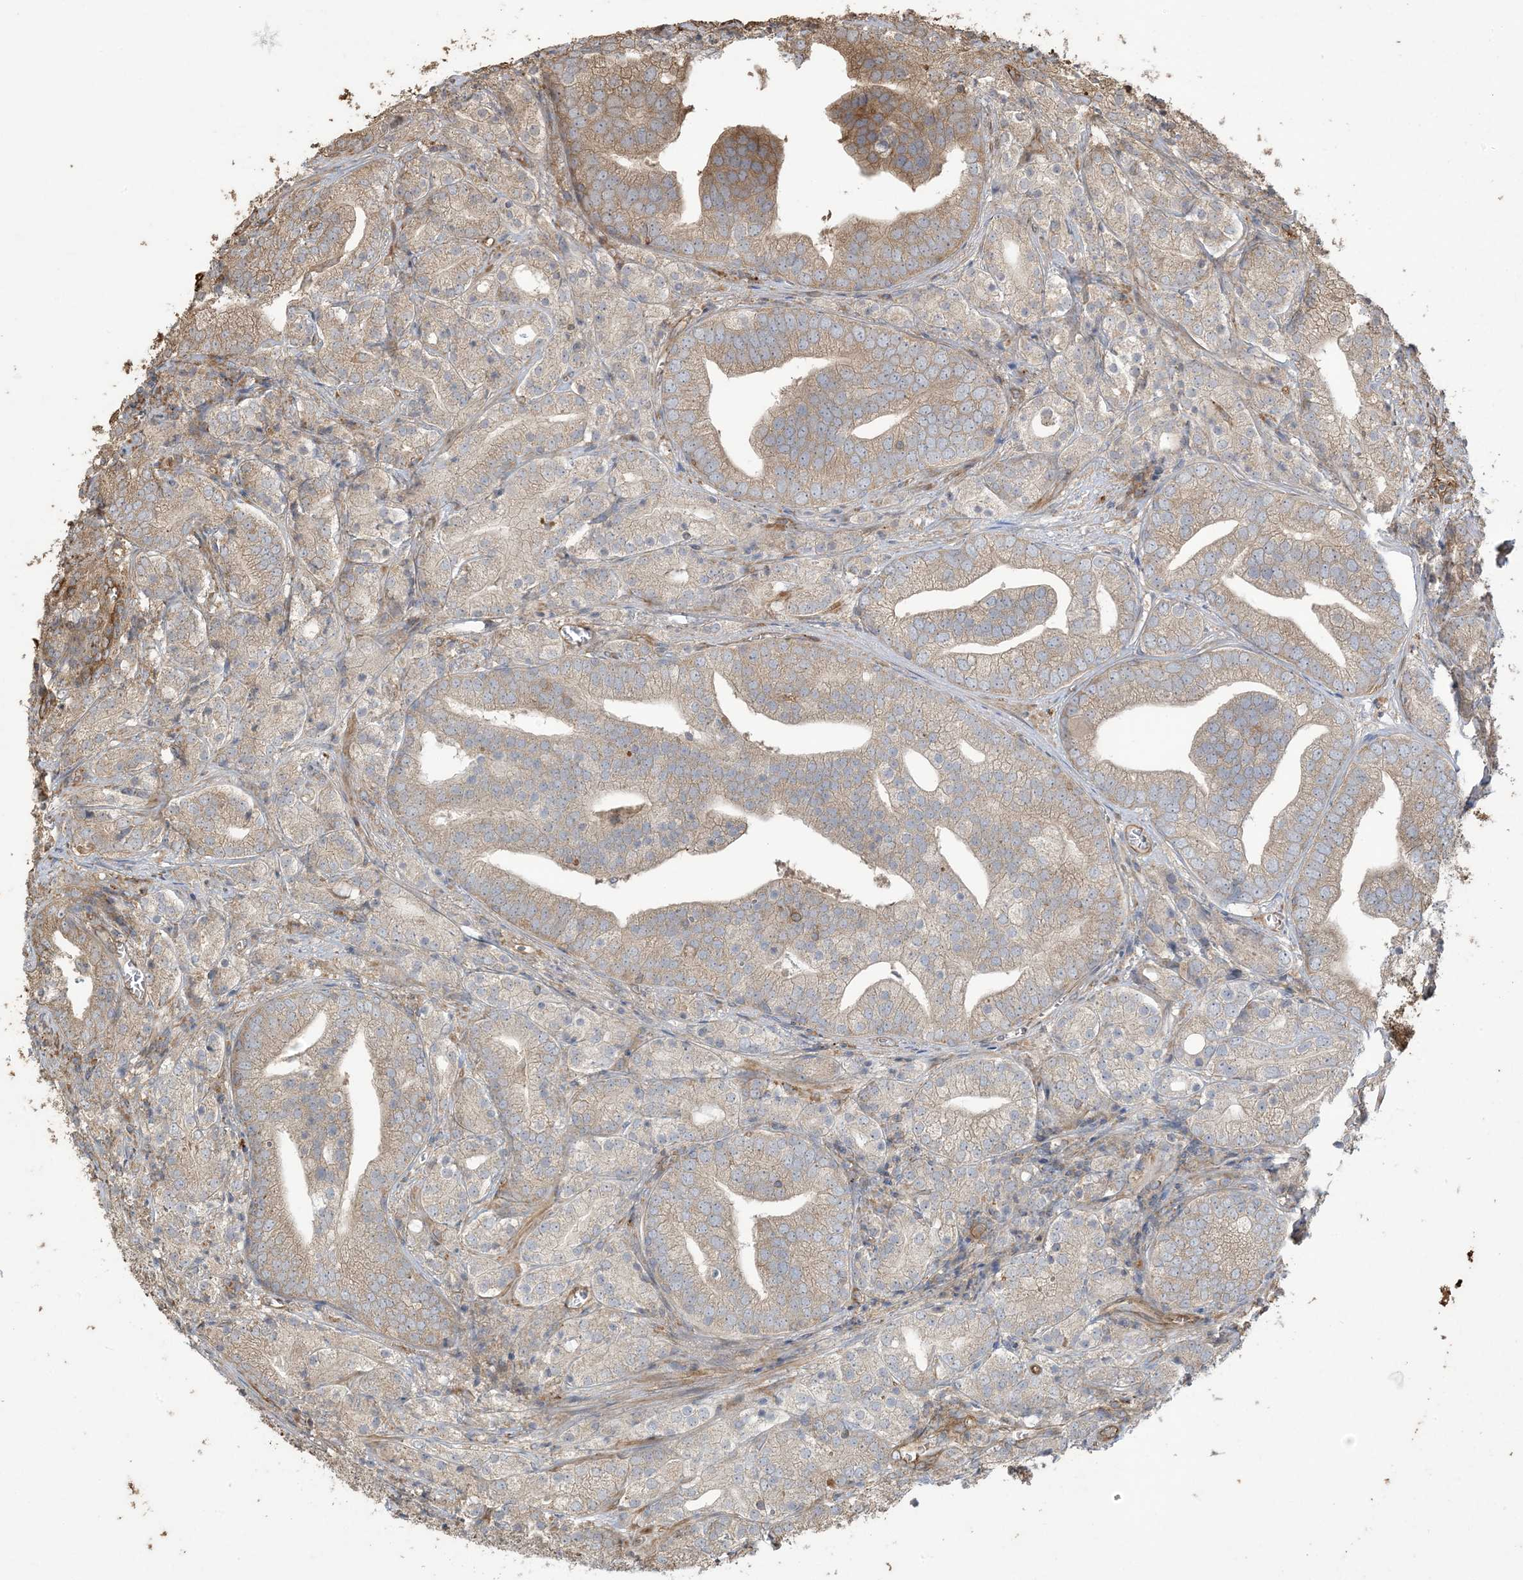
{"staining": {"intensity": "moderate", "quantity": "<25%", "location": "cytoplasmic/membranous"}, "tissue": "prostate cancer", "cell_type": "Tumor cells", "image_type": "cancer", "snomed": [{"axis": "morphology", "description": "Adenocarcinoma, High grade"}, {"axis": "topography", "description": "Prostate"}], "caption": "Immunohistochemistry (IHC) photomicrograph of adenocarcinoma (high-grade) (prostate) stained for a protein (brown), which exhibits low levels of moderate cytoplasmic/membranous expression in about <25% of tumor cells.", "gene": "KLHL18", "patient": {"sex": "male", "age": 57}}